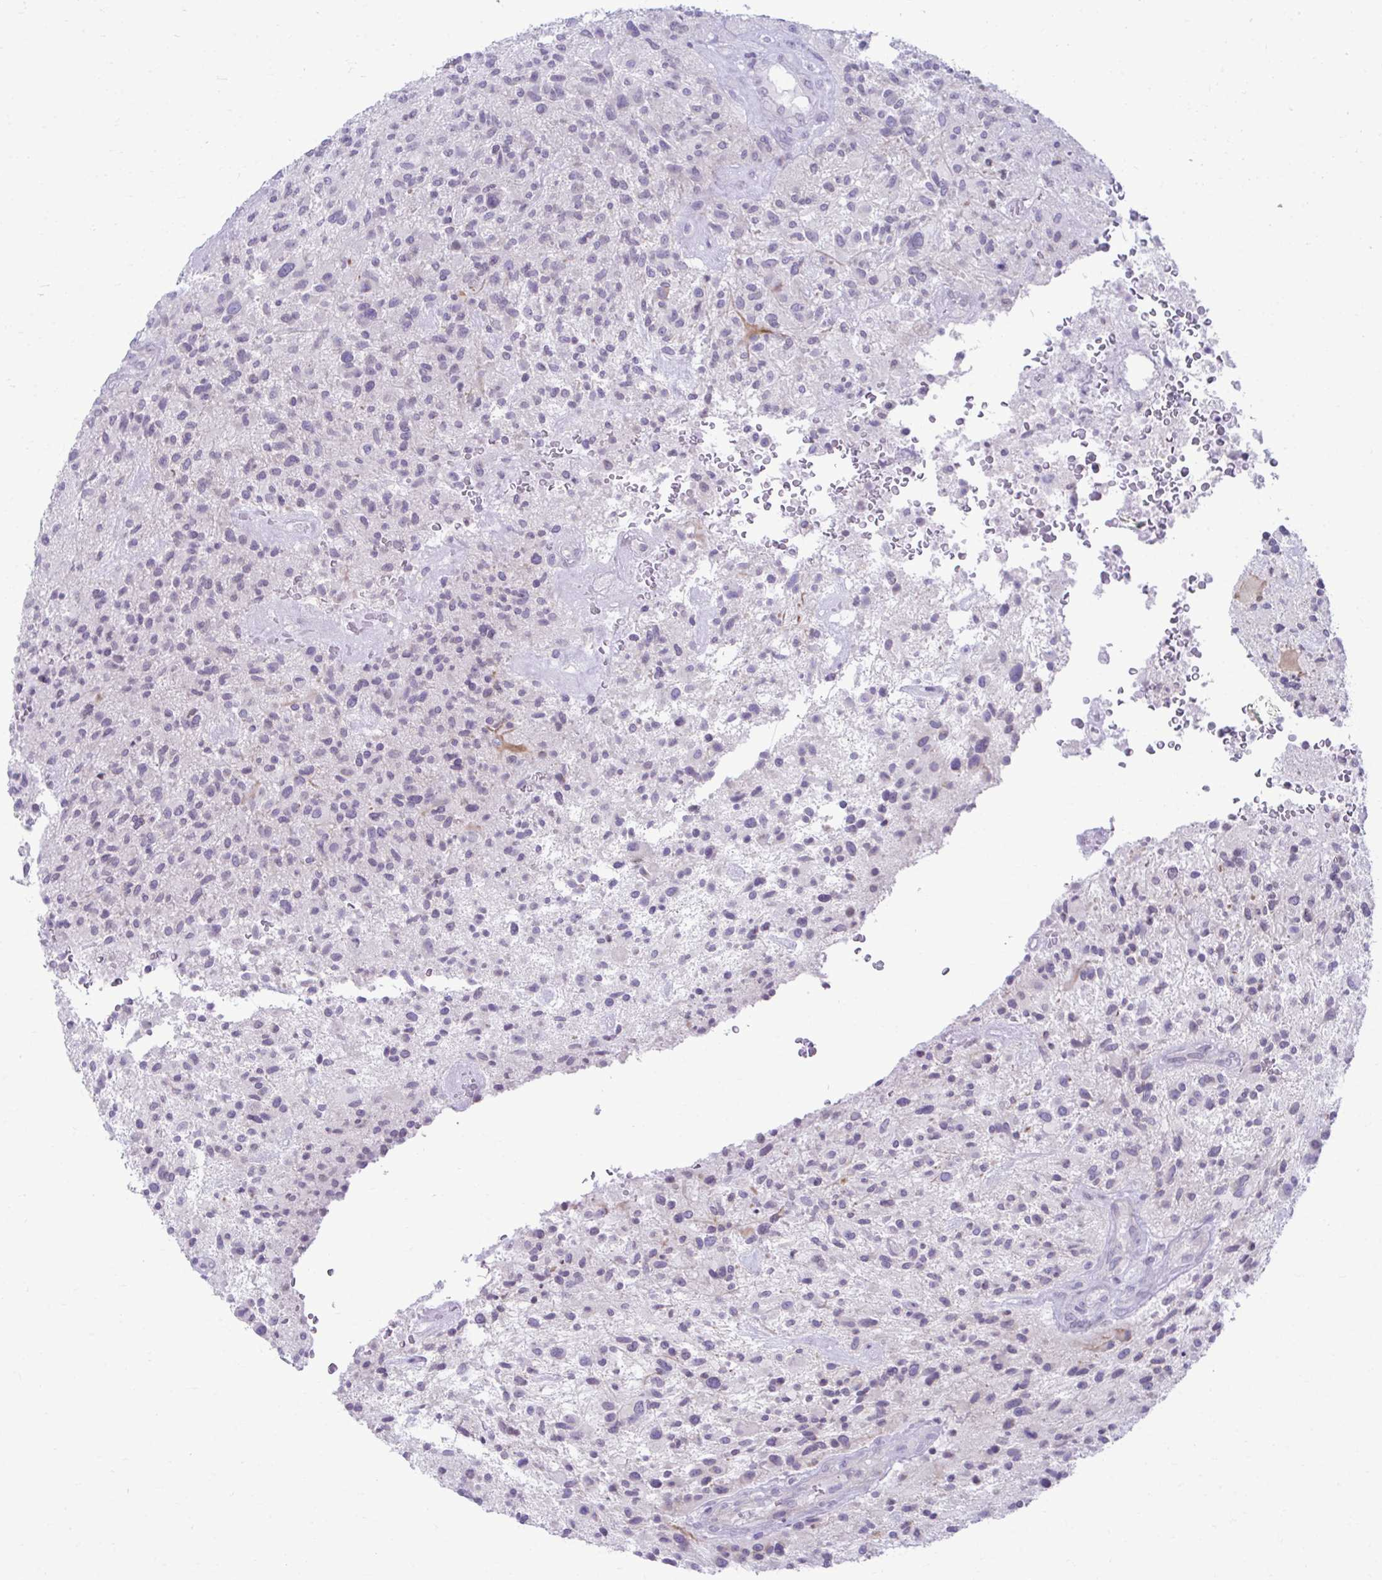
{"staining": {"intensity": "negative", "quantity": "none", "location": "none"}, "tissue": "glioma", "cell_type": "Tumor cells", "image_type": "cancer", "snomed": [{"axis": "morphology", "description": "Glioma, malignant, High grade"}, {"axis": "topography", "description": "Brain"}], "caption": "Micrograph shows no protein positivity in tumor cells of malignant high-grade glioma tissue.", "gene": "OR7A5", "patient": {"sex": "male", "age": 47}}